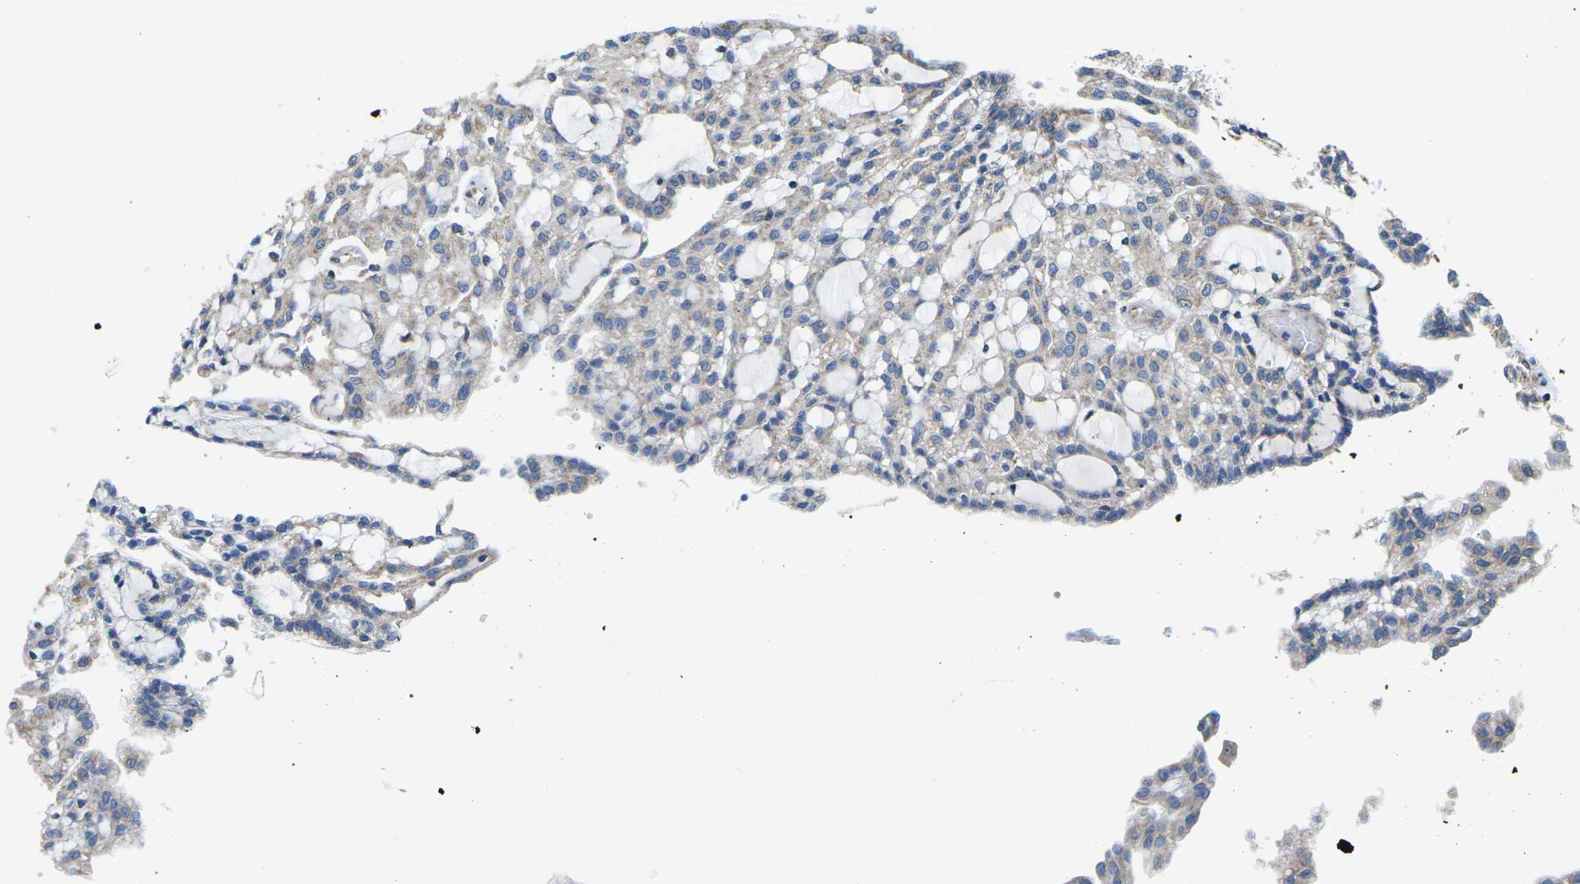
{"staining": {"intensity": "negative", "quantity": "none", "location": "none"}, "tissue": "renal cancer", "cell_type": "Tumor cells", "image_type": "cancer", "snomed": [{"axis": "morphology", "description": "Adenocarcinoma, NOS"}, {"axis": "topography", "description": "Kidney"}], "caption": "High magnification brightfield microscopy of renal adenocarcinoma stained with DAB (brown) and counterstained with hematoxylin (blue): tumor cells show no significant staining. (Brightfield microscopy of DAB immunohistochemistry at high magnification).", "gene": "TMEFF2", "patient": {"sex": "male", "age": 63}}